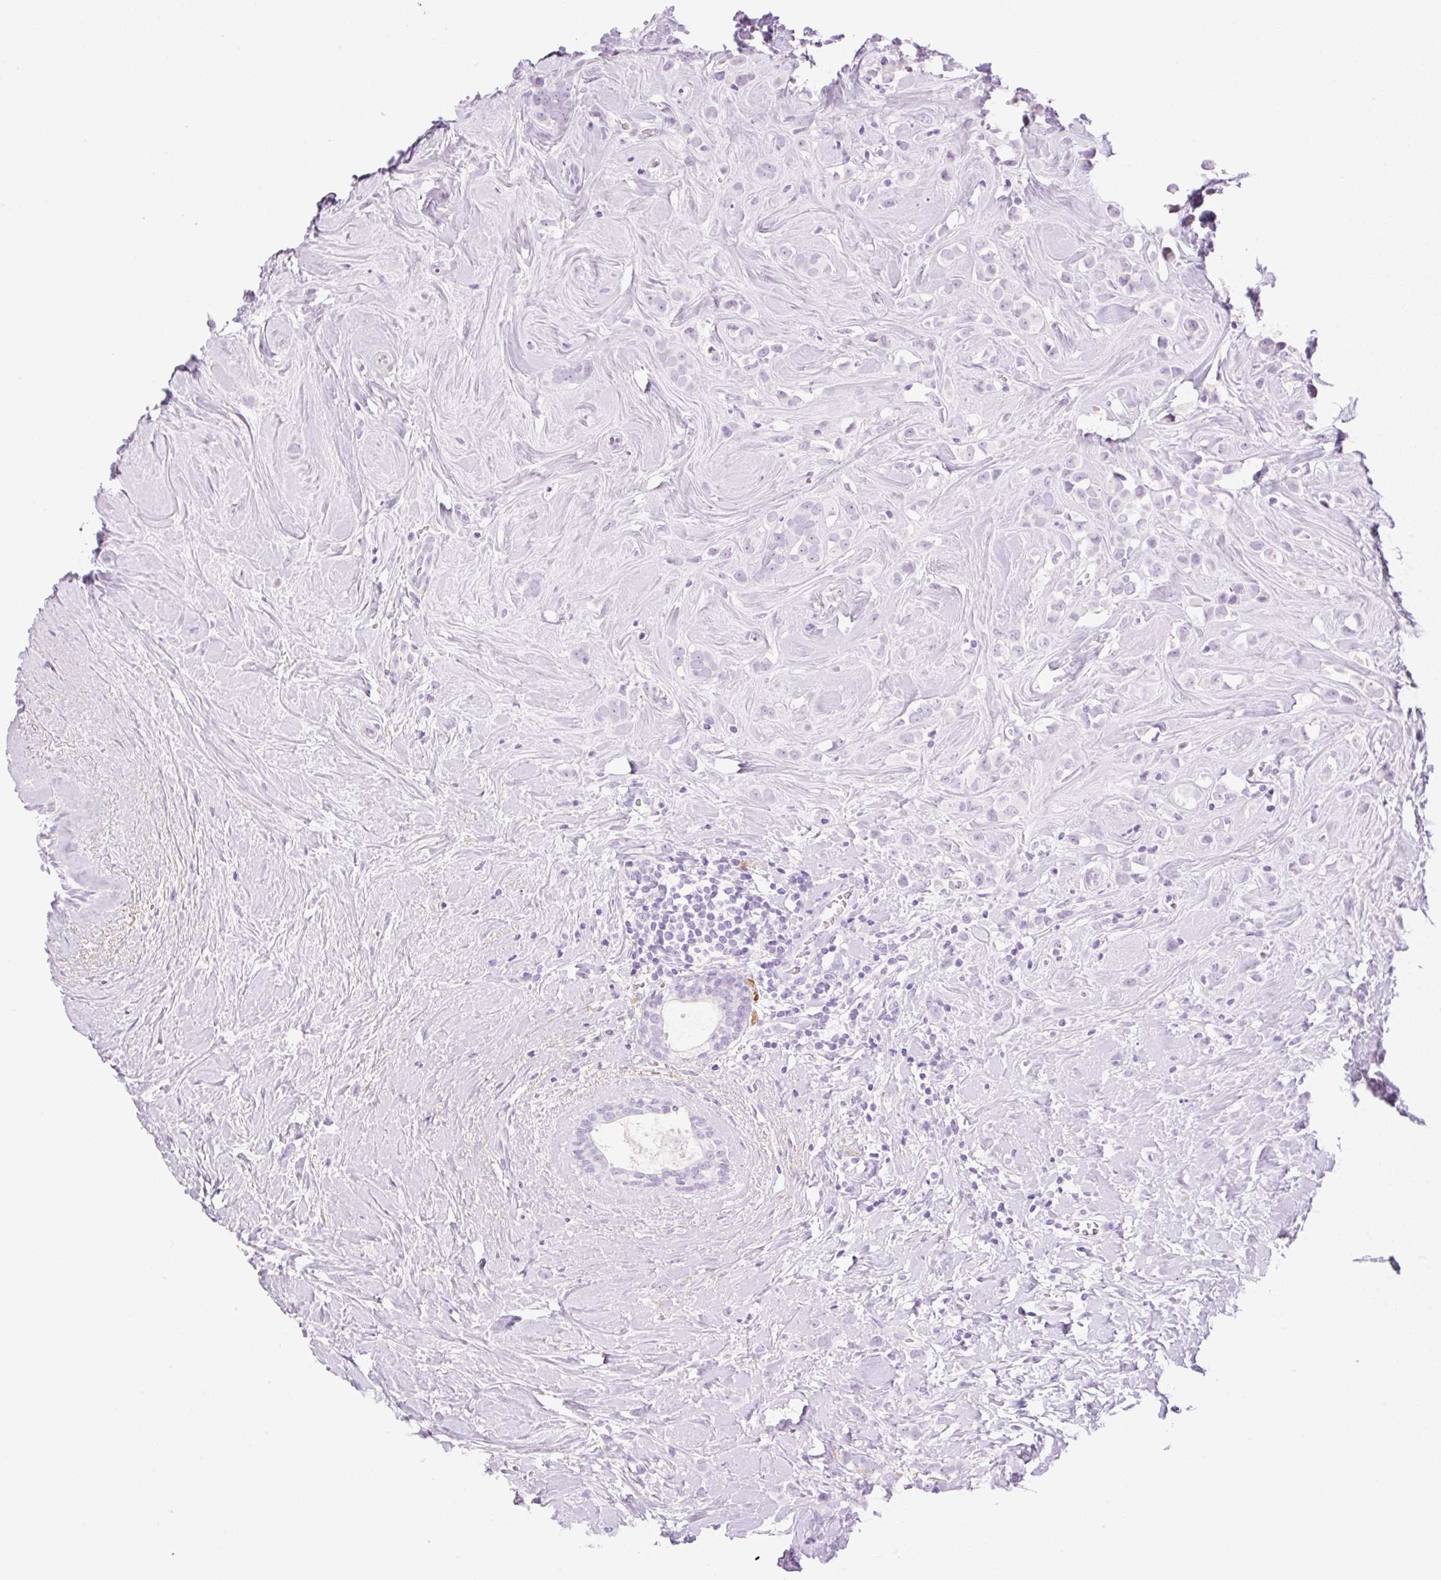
{"staining": {"intensity": "negative", "quantity": "none", "location": "none"}, "tissue": "breast cancer", "cell_type": "Tumor cells", "image_type": "cancer", "snomed": [{"axis": "morphology", "description": "Duct carcinoma"}, {"axis": "topography", "description": "Breast"}], "caption": "Immunohistochemistry (IHC) histopathology image of breast intraductal carcinoma stained for a protein (brown), which shows no expression in tumor cells.", "gene": "SP140L", "patient": {"sex": "female", "age": 80}}